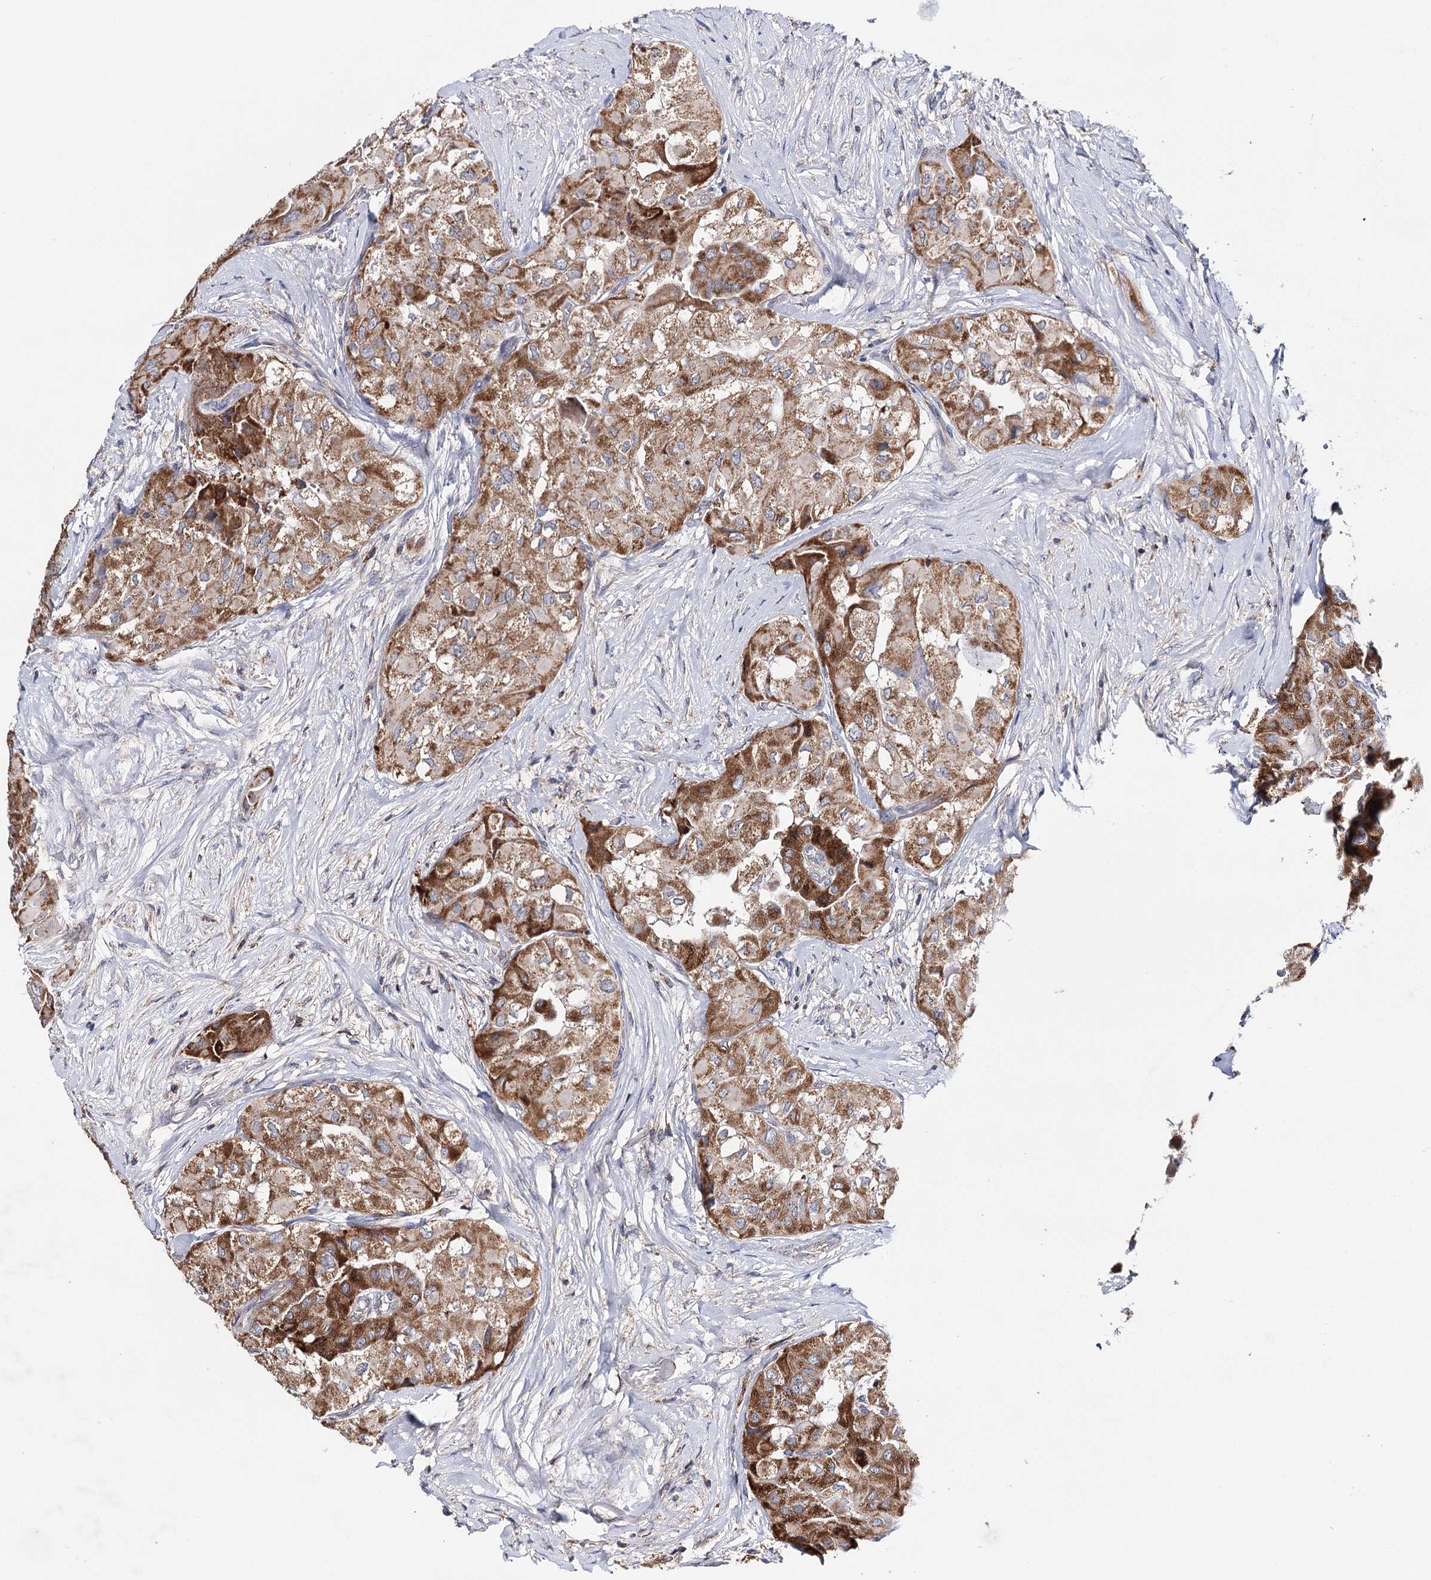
{"staining": {"intensity": "strong", "quantity": "25%-75%", "location": "cytoplasmic/membranous"}, "tissue": "thyroid cancer", "cell_type": "Tumor cells", "image_type": "cancer", "snomed": [{"axis": "morphology", "description": "Papillary adenocarcinoma, NOS"}, {"axis": "topography", "description": "Thyroid gland"}], "caption": "Strong cytoplasmic/membranous protein staining is identified in about 25%-75% of tumor cells in thyroid papillary adenocarcinoma. The staining is performed using DAB brown chromogen to label protein expression. The nuclei are counter-stained blue using hematoxylin.", "gene": "CFAP46", "patient": {"sex": "female", "age": 59}}